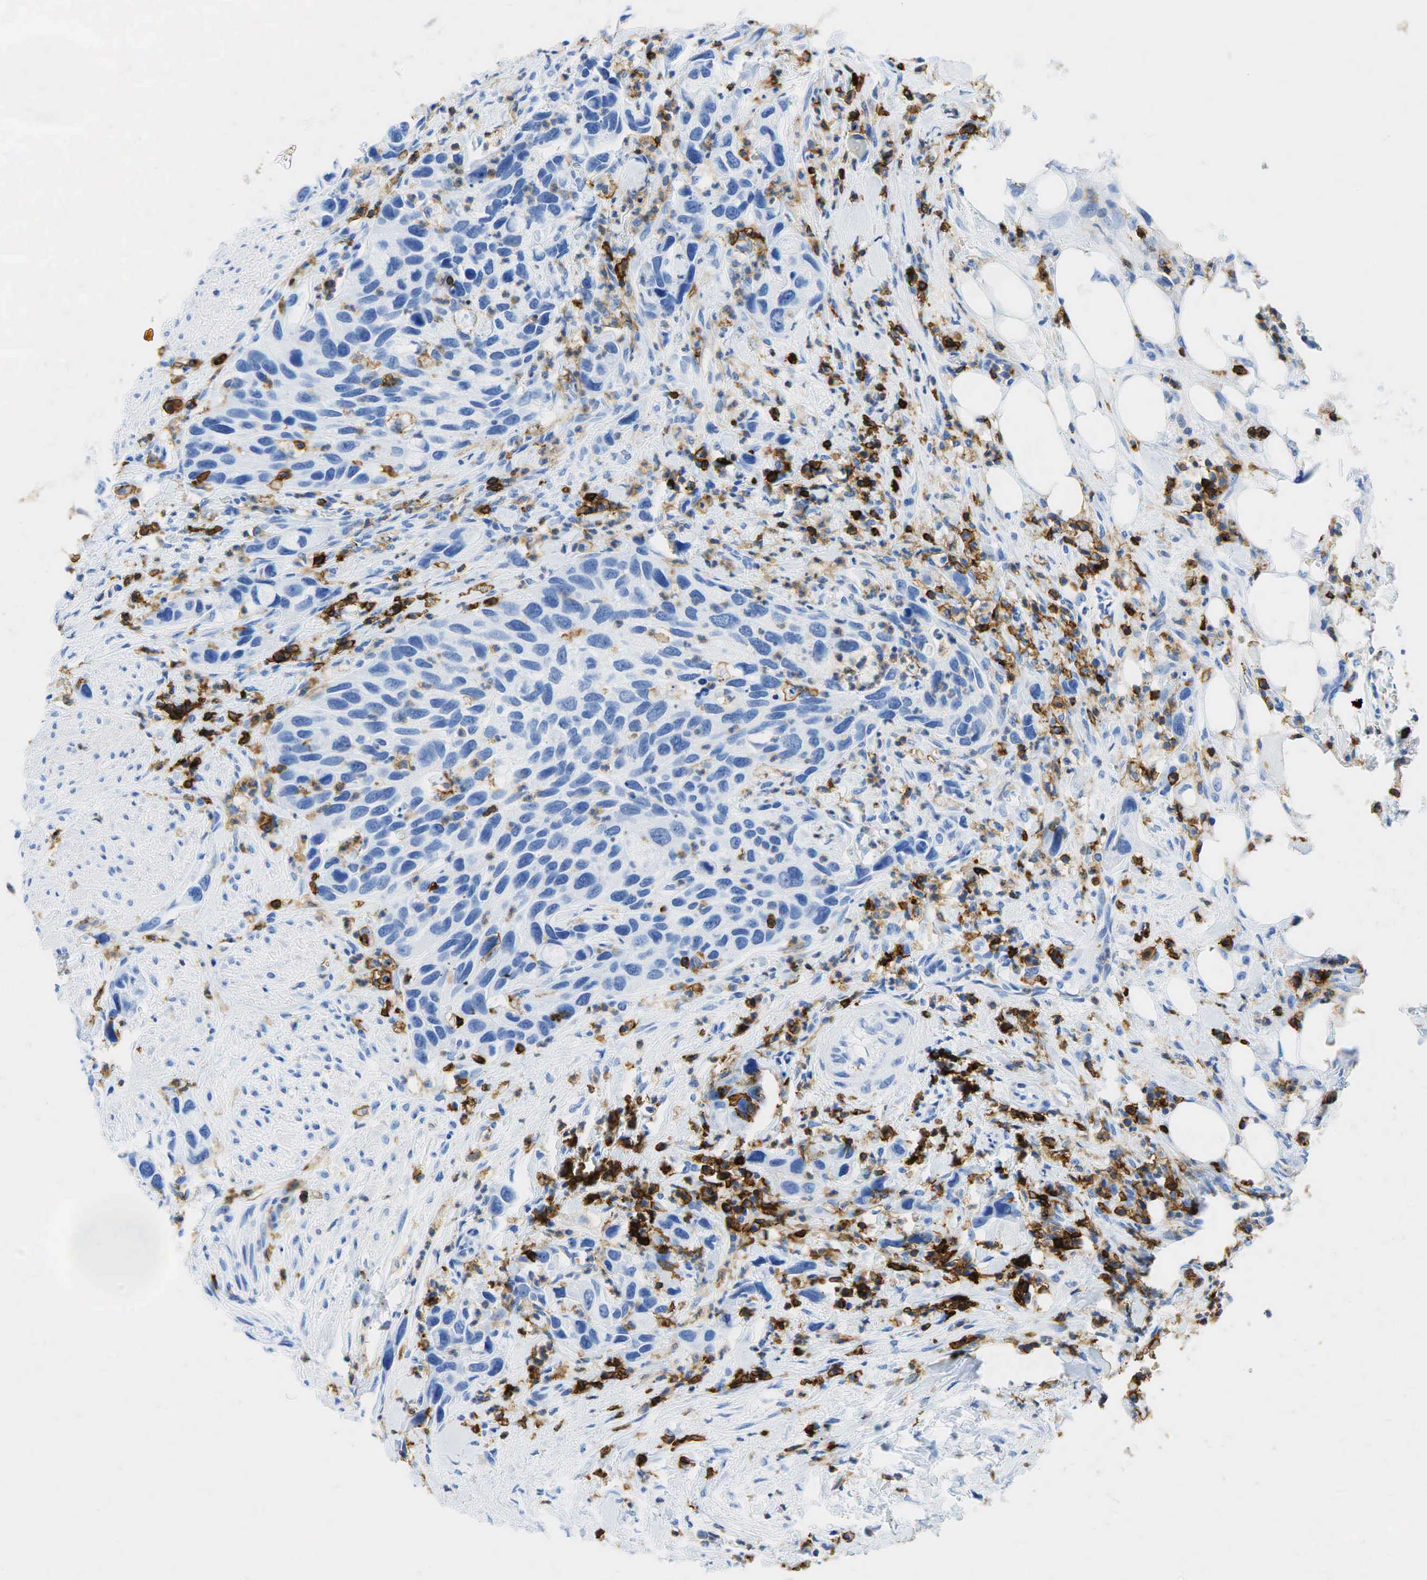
{"staining": {"intensity": "negative", "quantity": "none", "location": "none"}, "tissue": "urothelial cancer", "cell_type": "Tumor cells", "image_type": "cancer", "snomed": [{"axis": "morphology", "description": "Urothelial carcinoma, High grade"}, {"axis": "topography", "description": "Urinary bladder"}], "caption": "Tumor cells are negative for protein expression in human urothelial cancer. (DAB immunohistochemistry (IHC) with hematoxylin counter stain).", "gene": "PTPRC", "patient": {"sex": "male", "age": 66}}